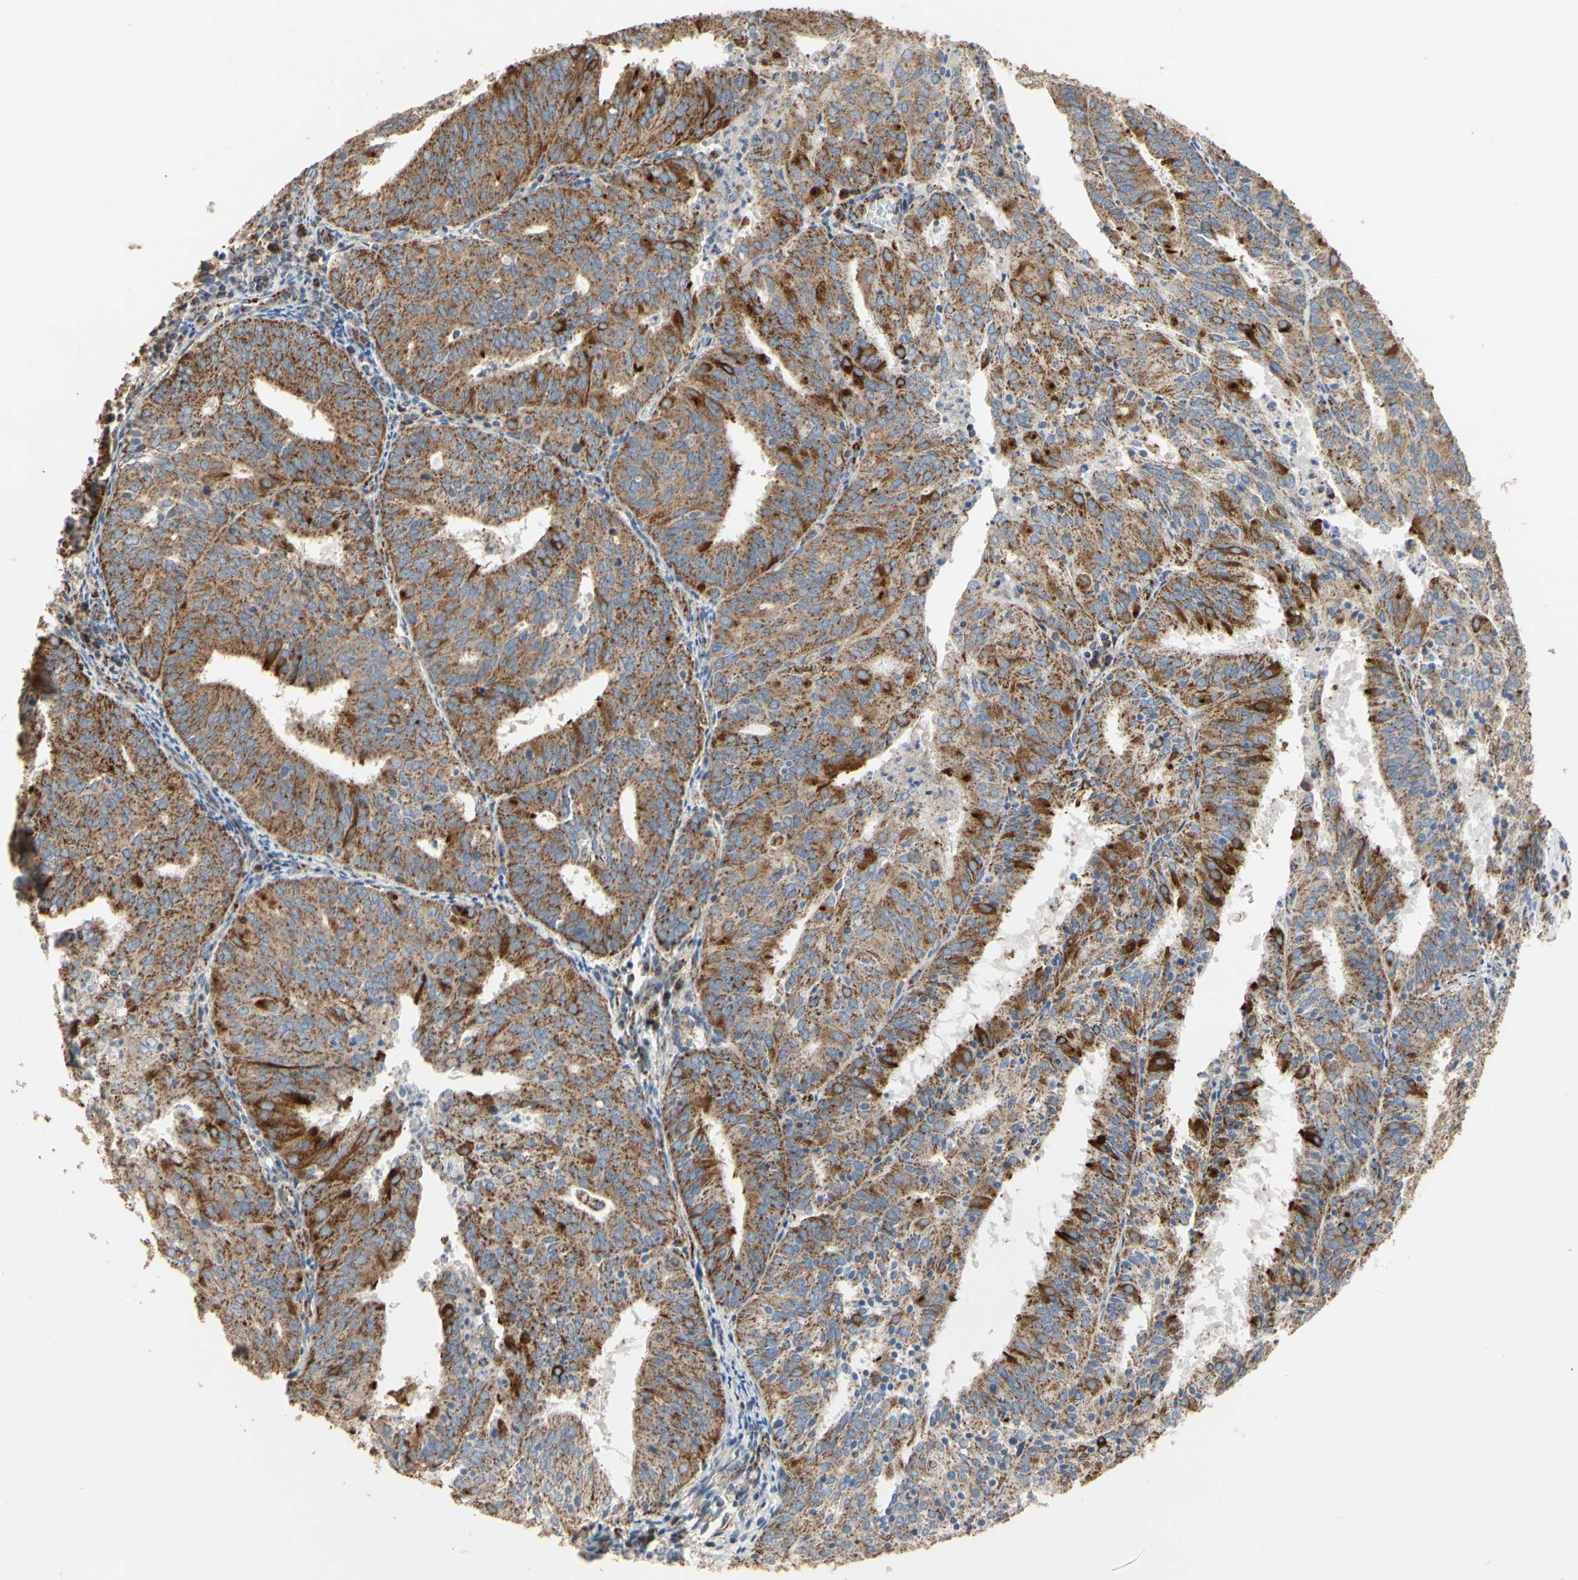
{"staining": {"intensity": "moderate", "quantity": "<25%", "location": "cytoplasmic/membranous"}, "tissue": "endometrial cancer", "cell_type": "Tumor cells", "image_type": "cancer", "snomed": [{"axis": "morphology", "description": "Adenocarcinoma, NOS"}, {"axis": "topography", "description": "Uterus"}], "caption": "Human endometrial adenocarcinoma stained for a protein (brown) shows moderate cytoplasmic/membranous positive staining in about <25% of tumor cells.", "gene": "TUBA1A", "patient": {"sex": "female", "age": 60}}